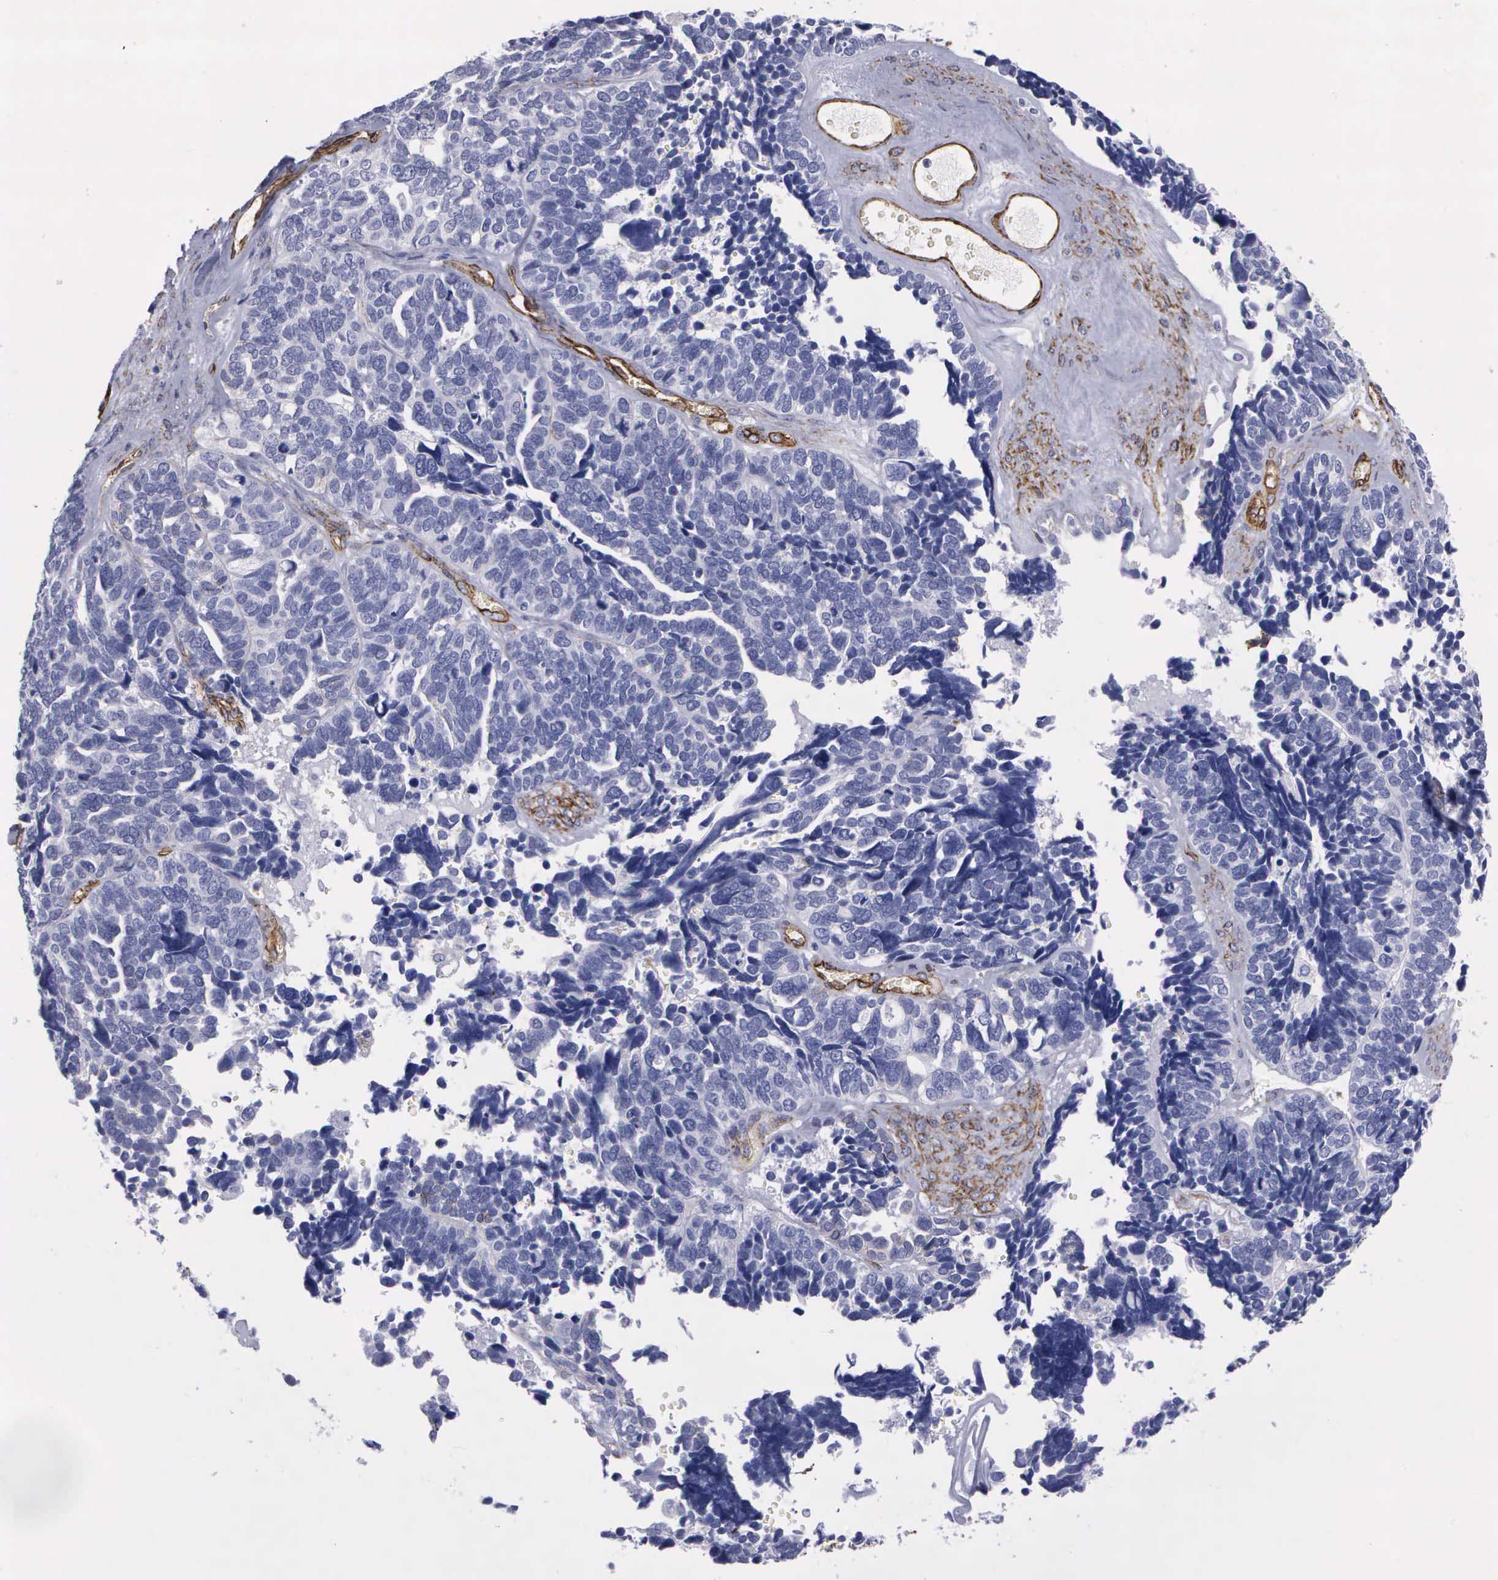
{"staining": {"intensity": "negative", "quantity": "none", "location": "none"}, "tissue": "ovarian cancer", "cell_type": "Tumor cells", "image_type": "cancer", "snomed": [{"axis": "morphology", "description": "Cystadenocarcinoma, serous, NOS"}, {"axis": "topography", "description": "Ovary"}], "caption": "The immunohistochemistry micrograph has no significant staining in tumor cells of serous cystadenocarcinoma (ovarian) tissue.", "gene": "MAGEB10", "patient": {"sex": "female", "age": 77}}